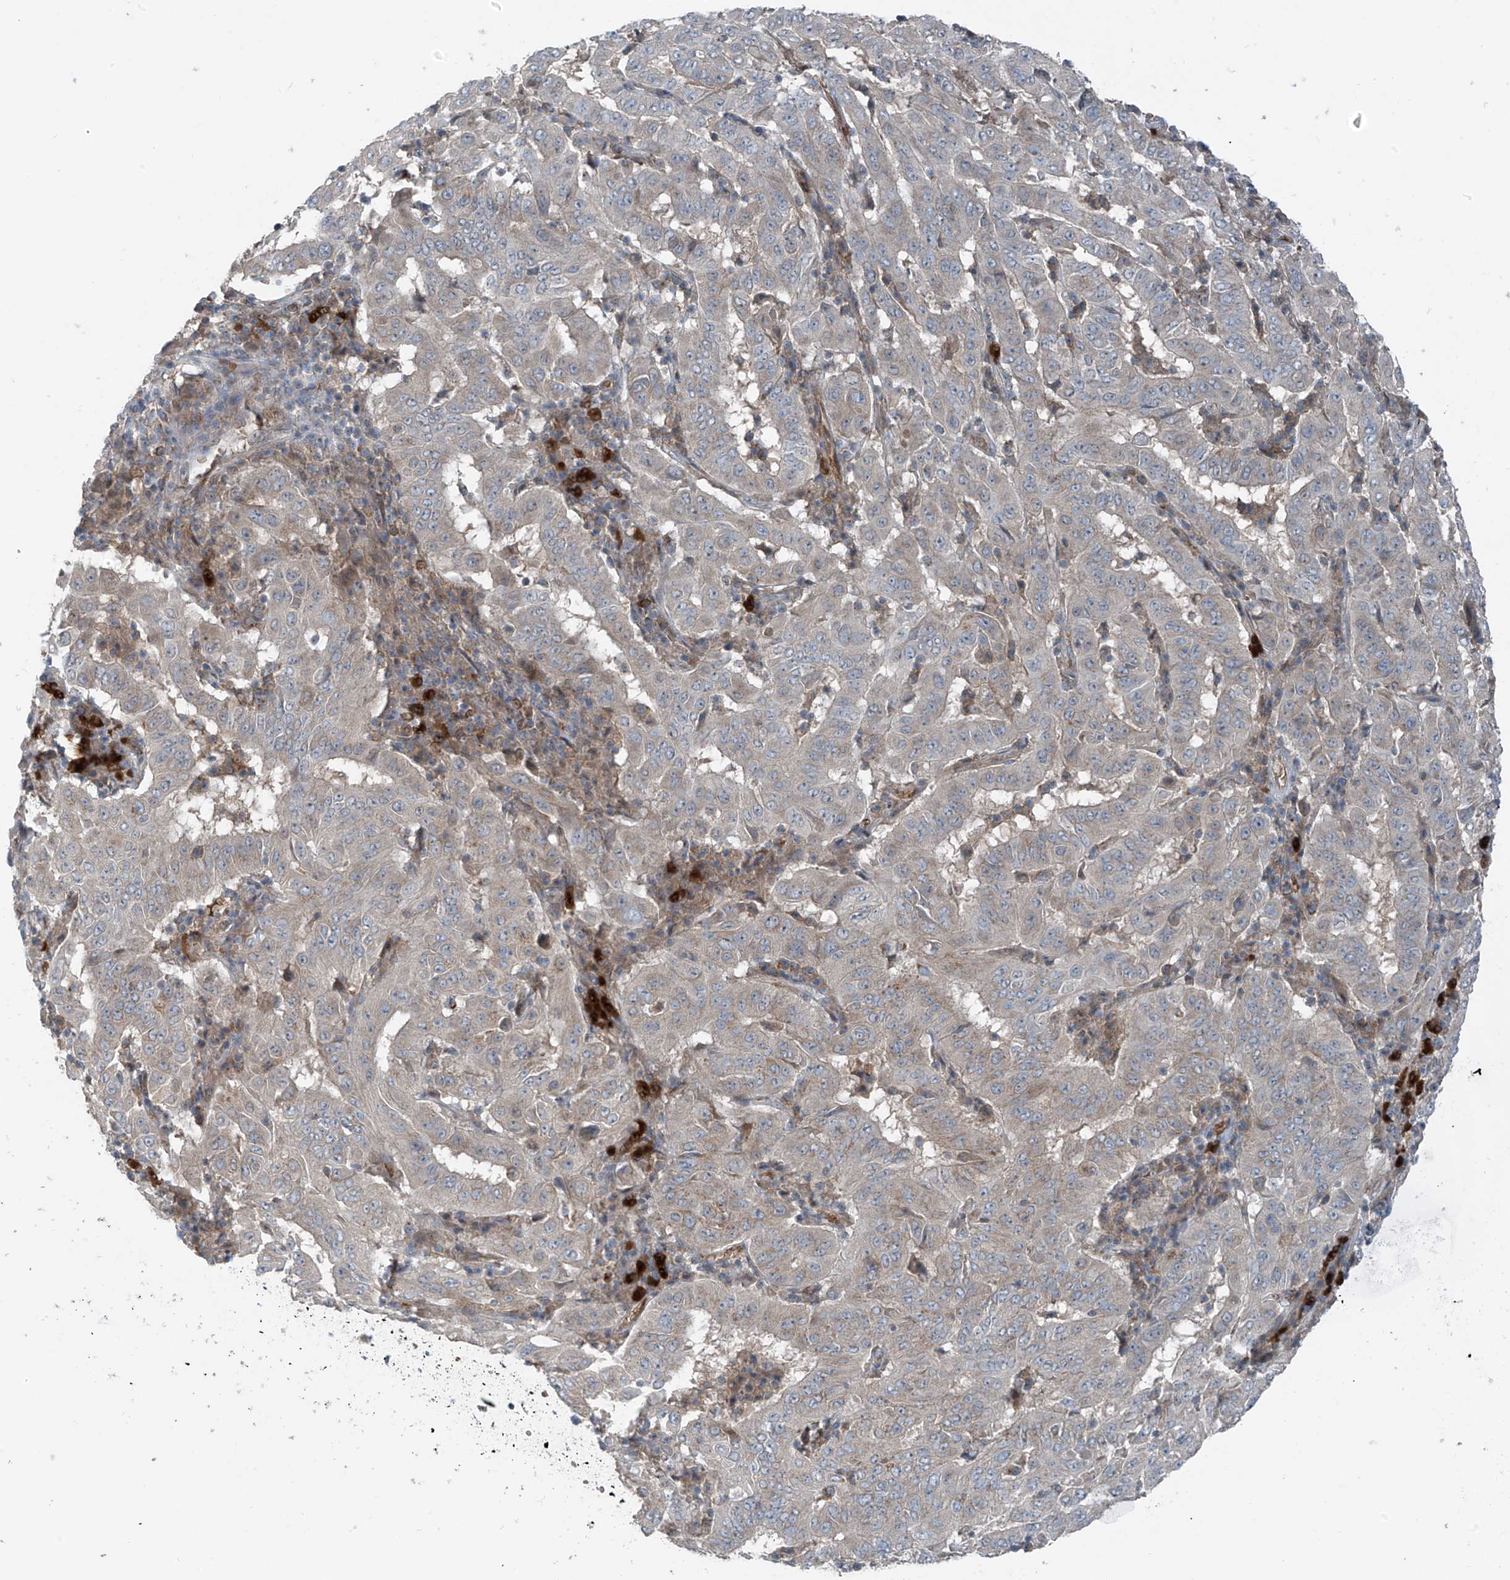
{"staining": {"intensity": "negative", "quantity": "none", "location": "none"}, "tissue": "pancreatic cancer", "cell_type": "Tumor cells", "image_type": "cancer", "snomed": [{"axis": "morphology", "description": "Adenocarcinoma, NOS"}, {"axis": "topography", "description": "Pancreas"}], "caption": "This is an immunohistochemistry (IHC) histopathology image of human pancreatic cancer (adenocarcinoma). There is no expression in tumor cells.", "gene": "SLC12A6", "patient": {"sex": "male", "age": 63}}